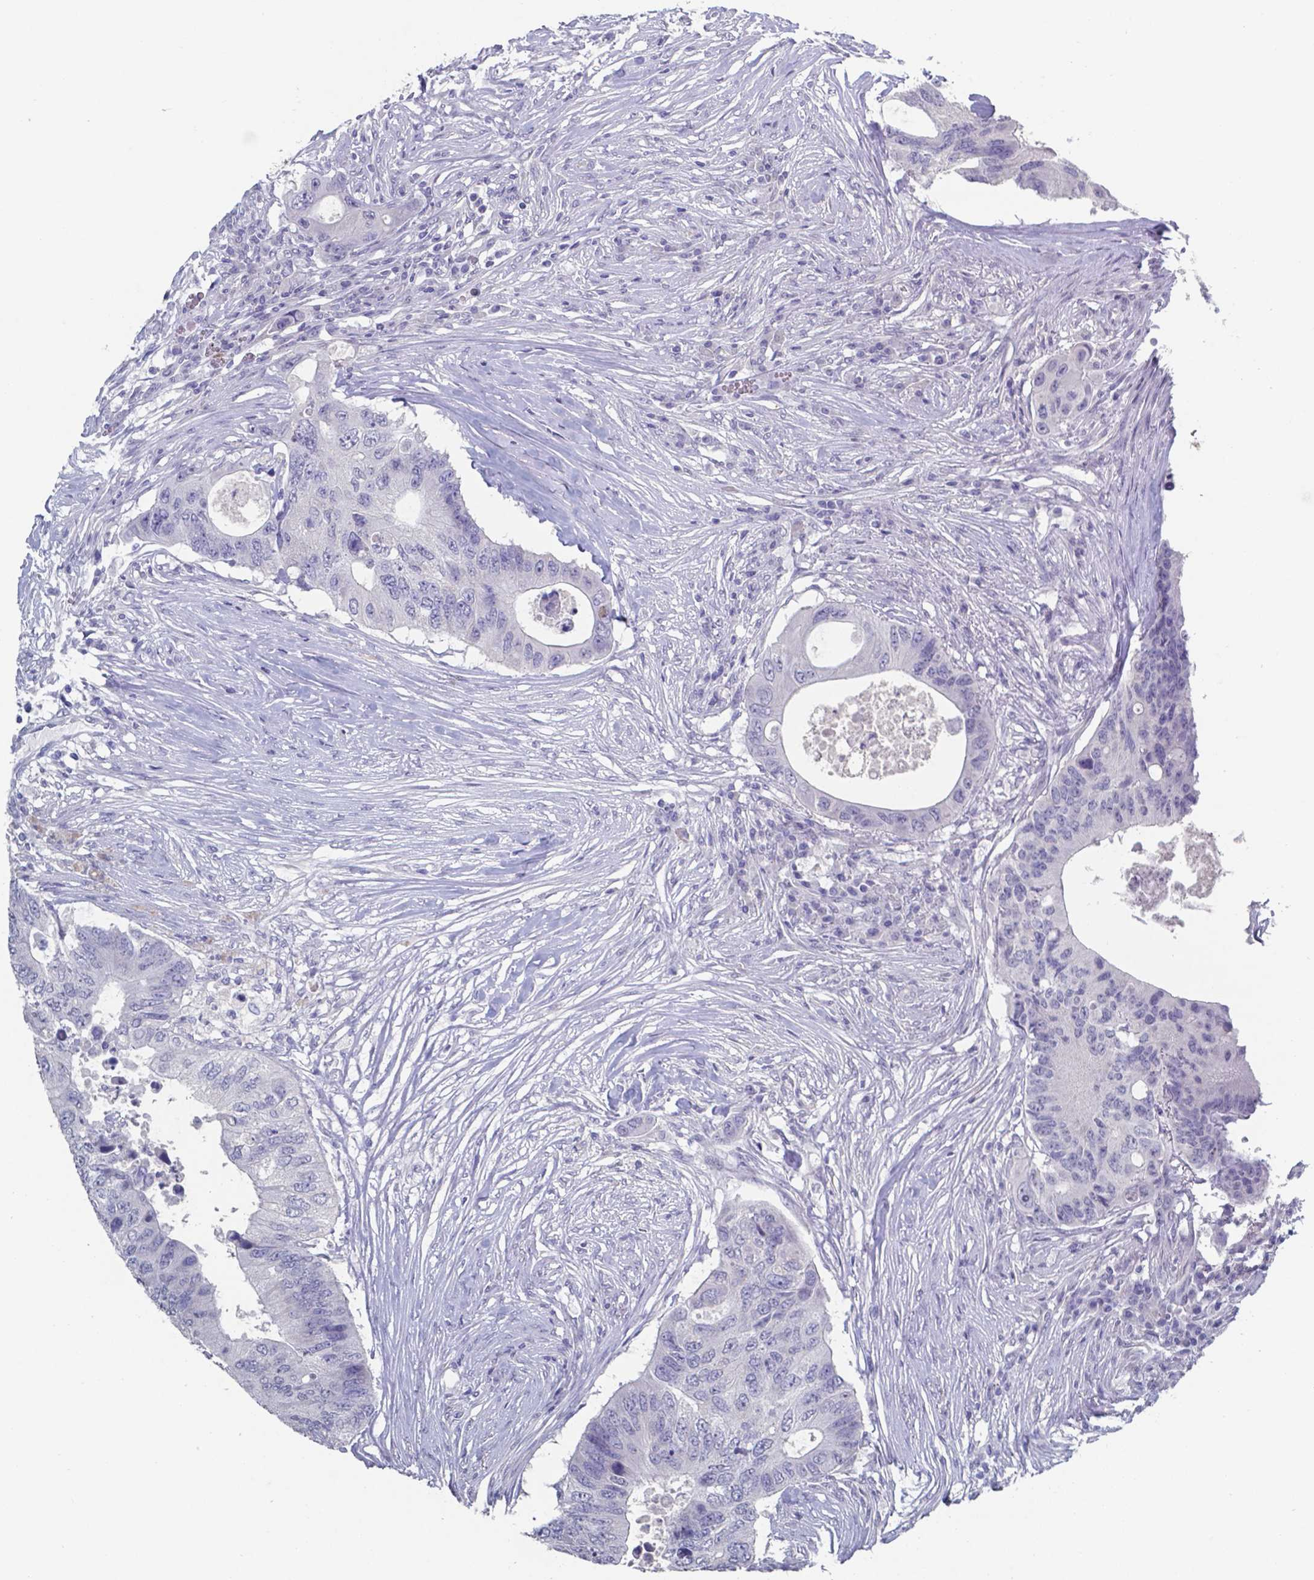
{"staining": {"intensity": "negative", "quantity": "none", "location": "none"}, "tissue": "colorectal cancer", "cell_type": "Tumor cells", "image_type": "cancer", "snomed": [{"axis": "morphology", "description": "Adenocarcinoma, NOS"}, {"axis": "topography", "description": "Colon"}], "caption": "Tumor cells are negative for brown protein staining in colorectal adenocarcinoma.", "gene": "PLA2R1", "patient": {"sex": "male", "age": 71}}